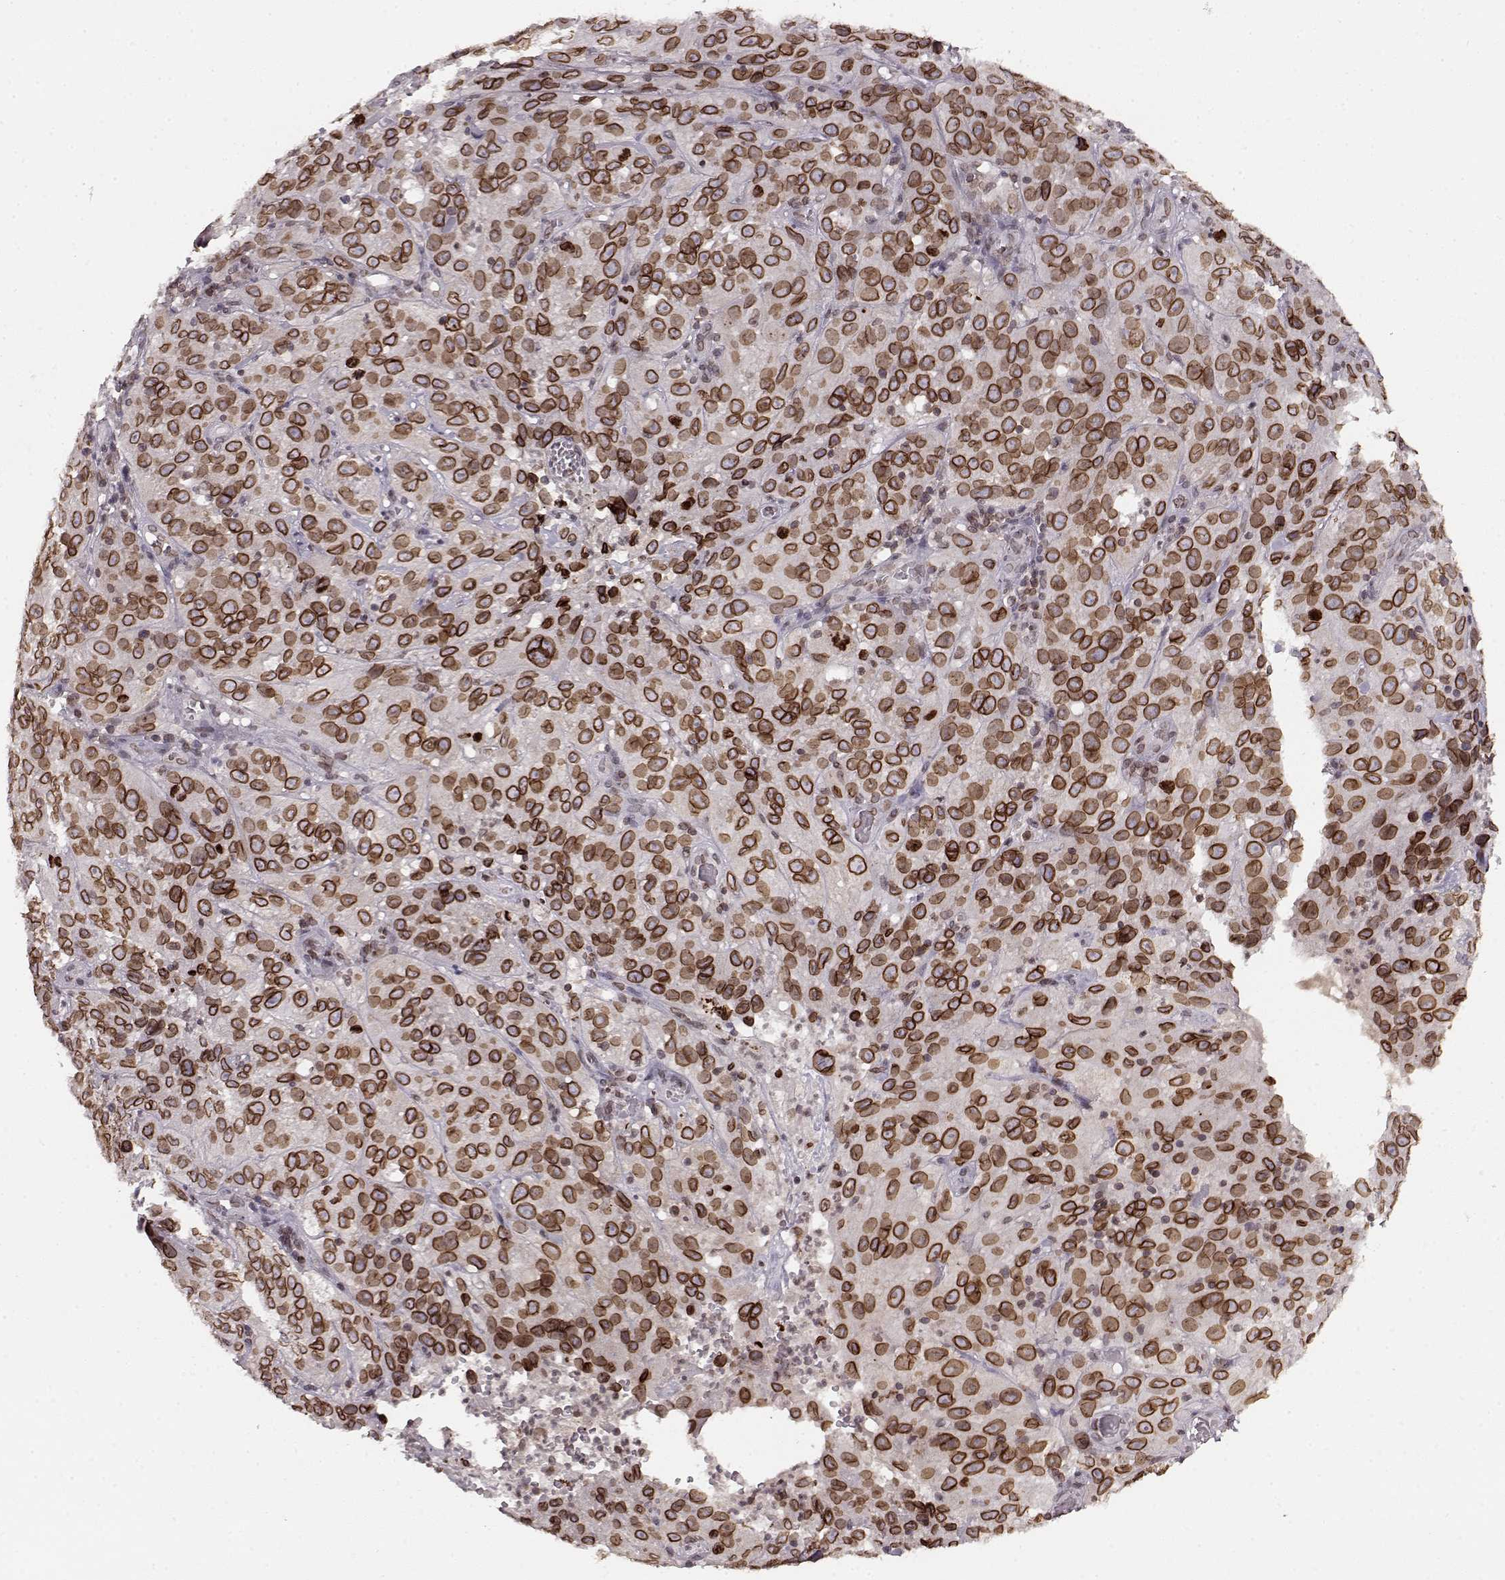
{"staining": {"intensity": "strong", "quantity": ">75%", "location": "cytoplasmic/membranous,nuclear"}, "tissue": "cervical cancer", "cell_type": "Tumor cells", "image_type": "cancer", "snomed": [{"axis": "morphology", "description": "Squamous cell carcinoma, NOS"}, {"axis": "topography", "description": "Cervix"}], "caption": "A brown stain labels strong cytoplasmic/membranous and nuclear positivity of a protein in squamous cell carcinoma (cervical) tumor cells.", "gene": "DCAF12", "patient": {"sex": "female", "age": 32}}